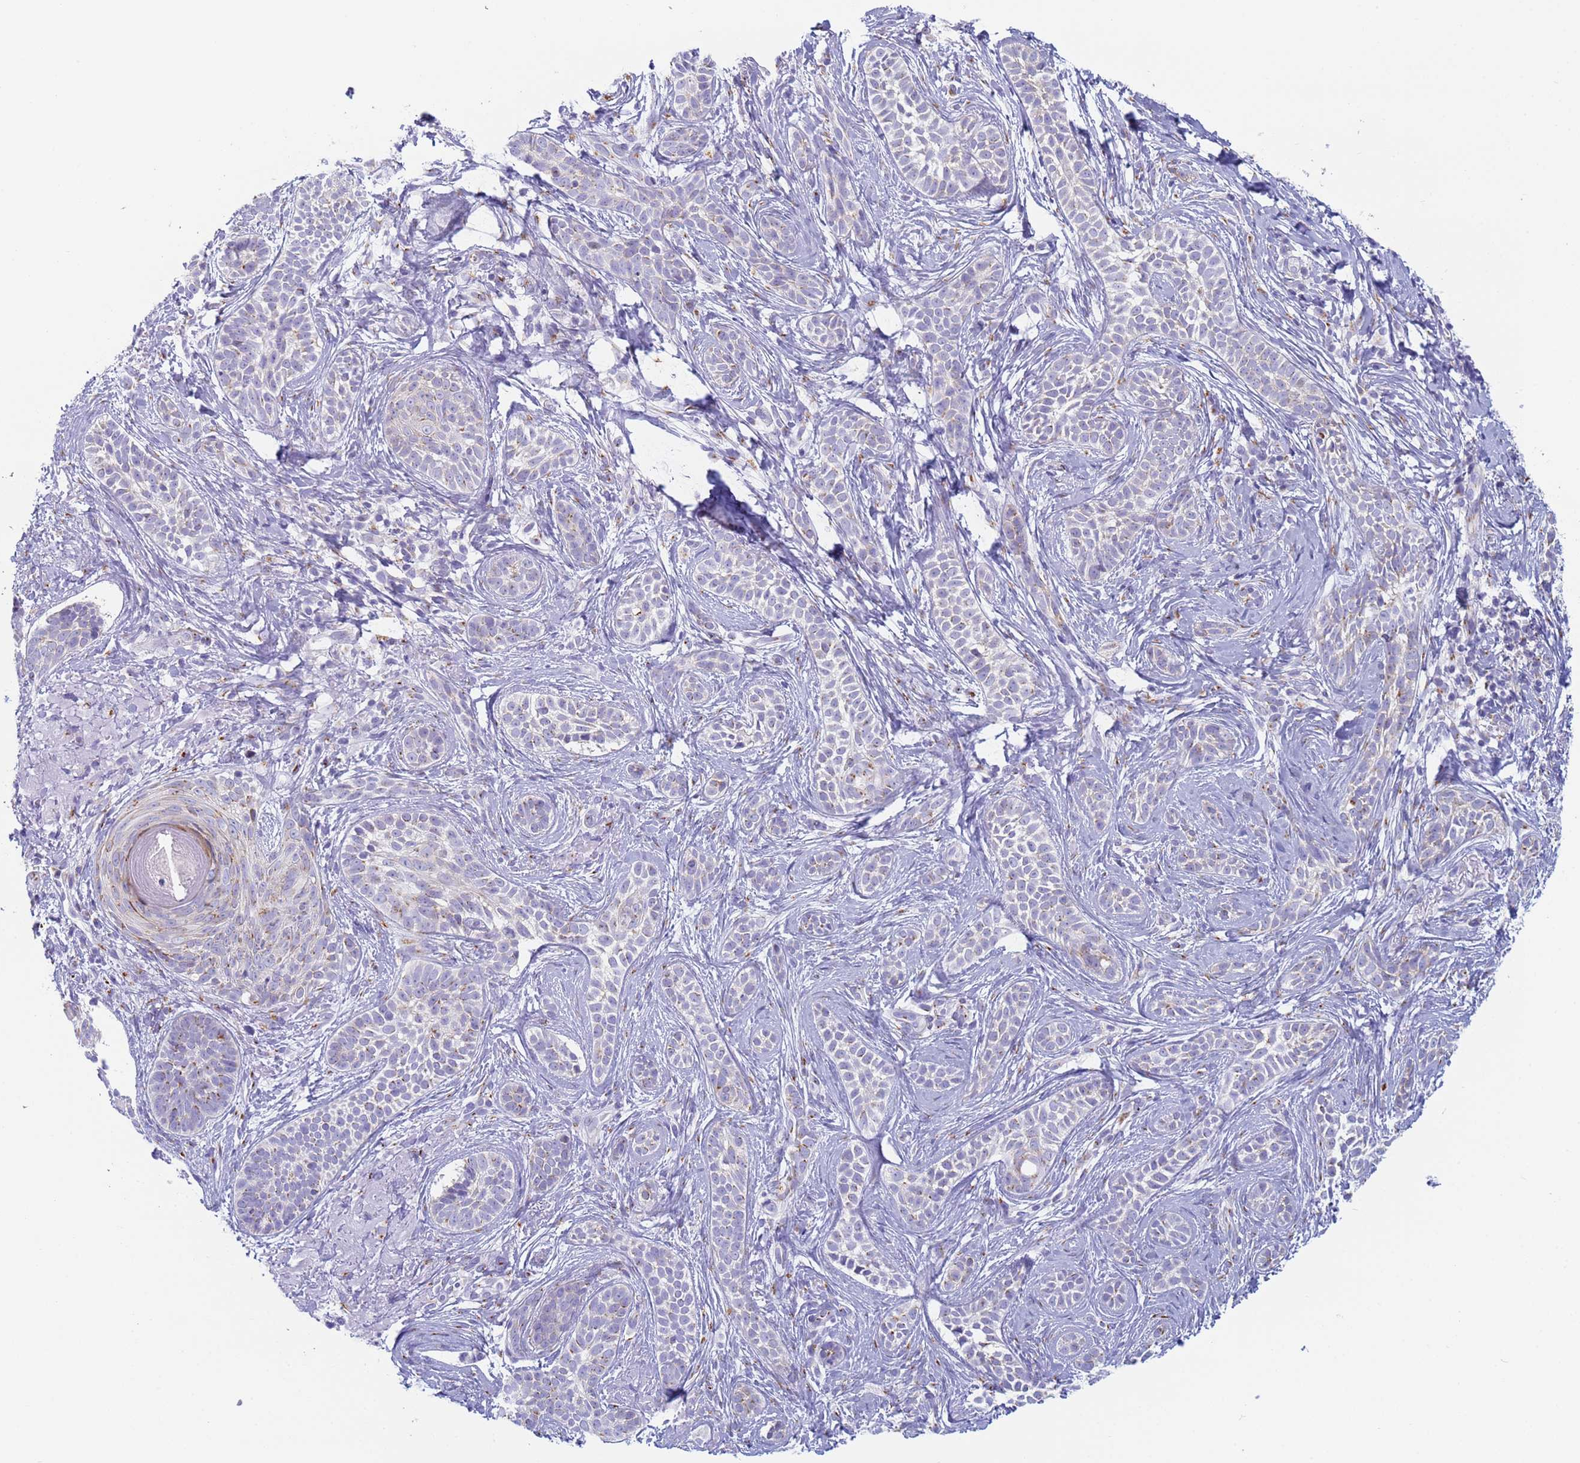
{"staining": {"intensity": "moderate", "quantity": "<25%", "location": "cytoplasmic/membranous"}, "tissue": "skin cancer", "cell_type": "Tumor cells", "image_type": "cancer", "snomed": [{"axis": "morphology", "description": "Basal cell carcinoma"}, {"axis": "topography", "description": "Skin"}], "caption": "A brown stain labels moderate cytoplasmic/membranous staining of a protein in basal cell carcinoma (skin) tumor cells.", "gene": "CR1", "patient": {"sex": "male", "age": 71}}